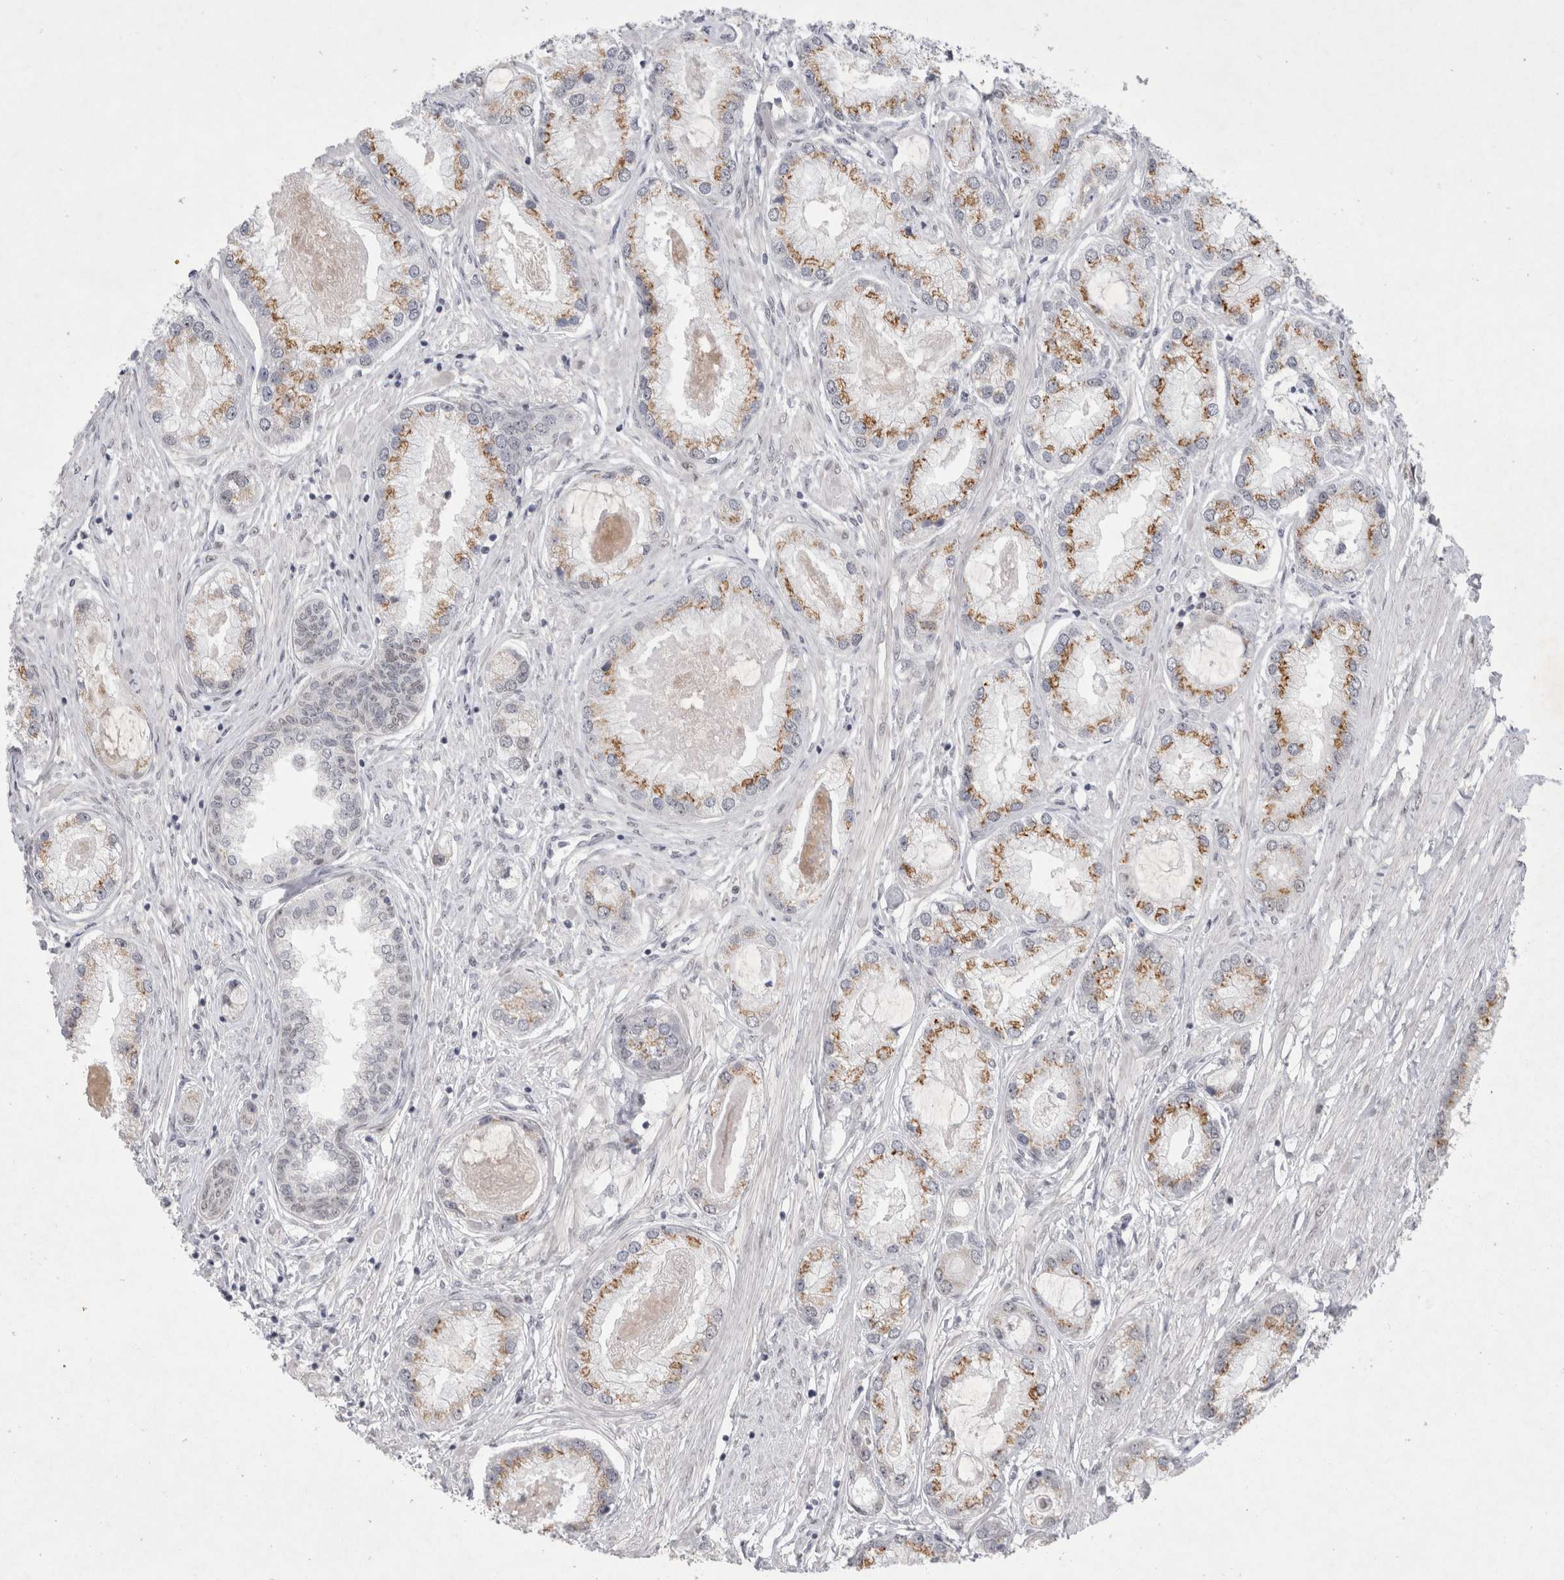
{"staining": {"intensity": "moderate", "quantity": ">75%", "location": "cytoplasmic/membranous"}, "tissue": "prostate cancer", "cell_type": "Tumor cells", "image_type": "cancer", "snomed": [{"axis": "morphology", "description": "Adenocarcinoma, Low grade"}, {"axis": "topography", "description": "Prostate"}], "caption": "Prostate cancer stained with DAB (3,3'-diaminobenzidine) immunohistochemistry demonstrates medium levels of moderate cytoplasmic/membranous expression in approximately >75% of tumor cells.", "gene": "RECQL4", "patient": {"sex": "male", "age": 62}}